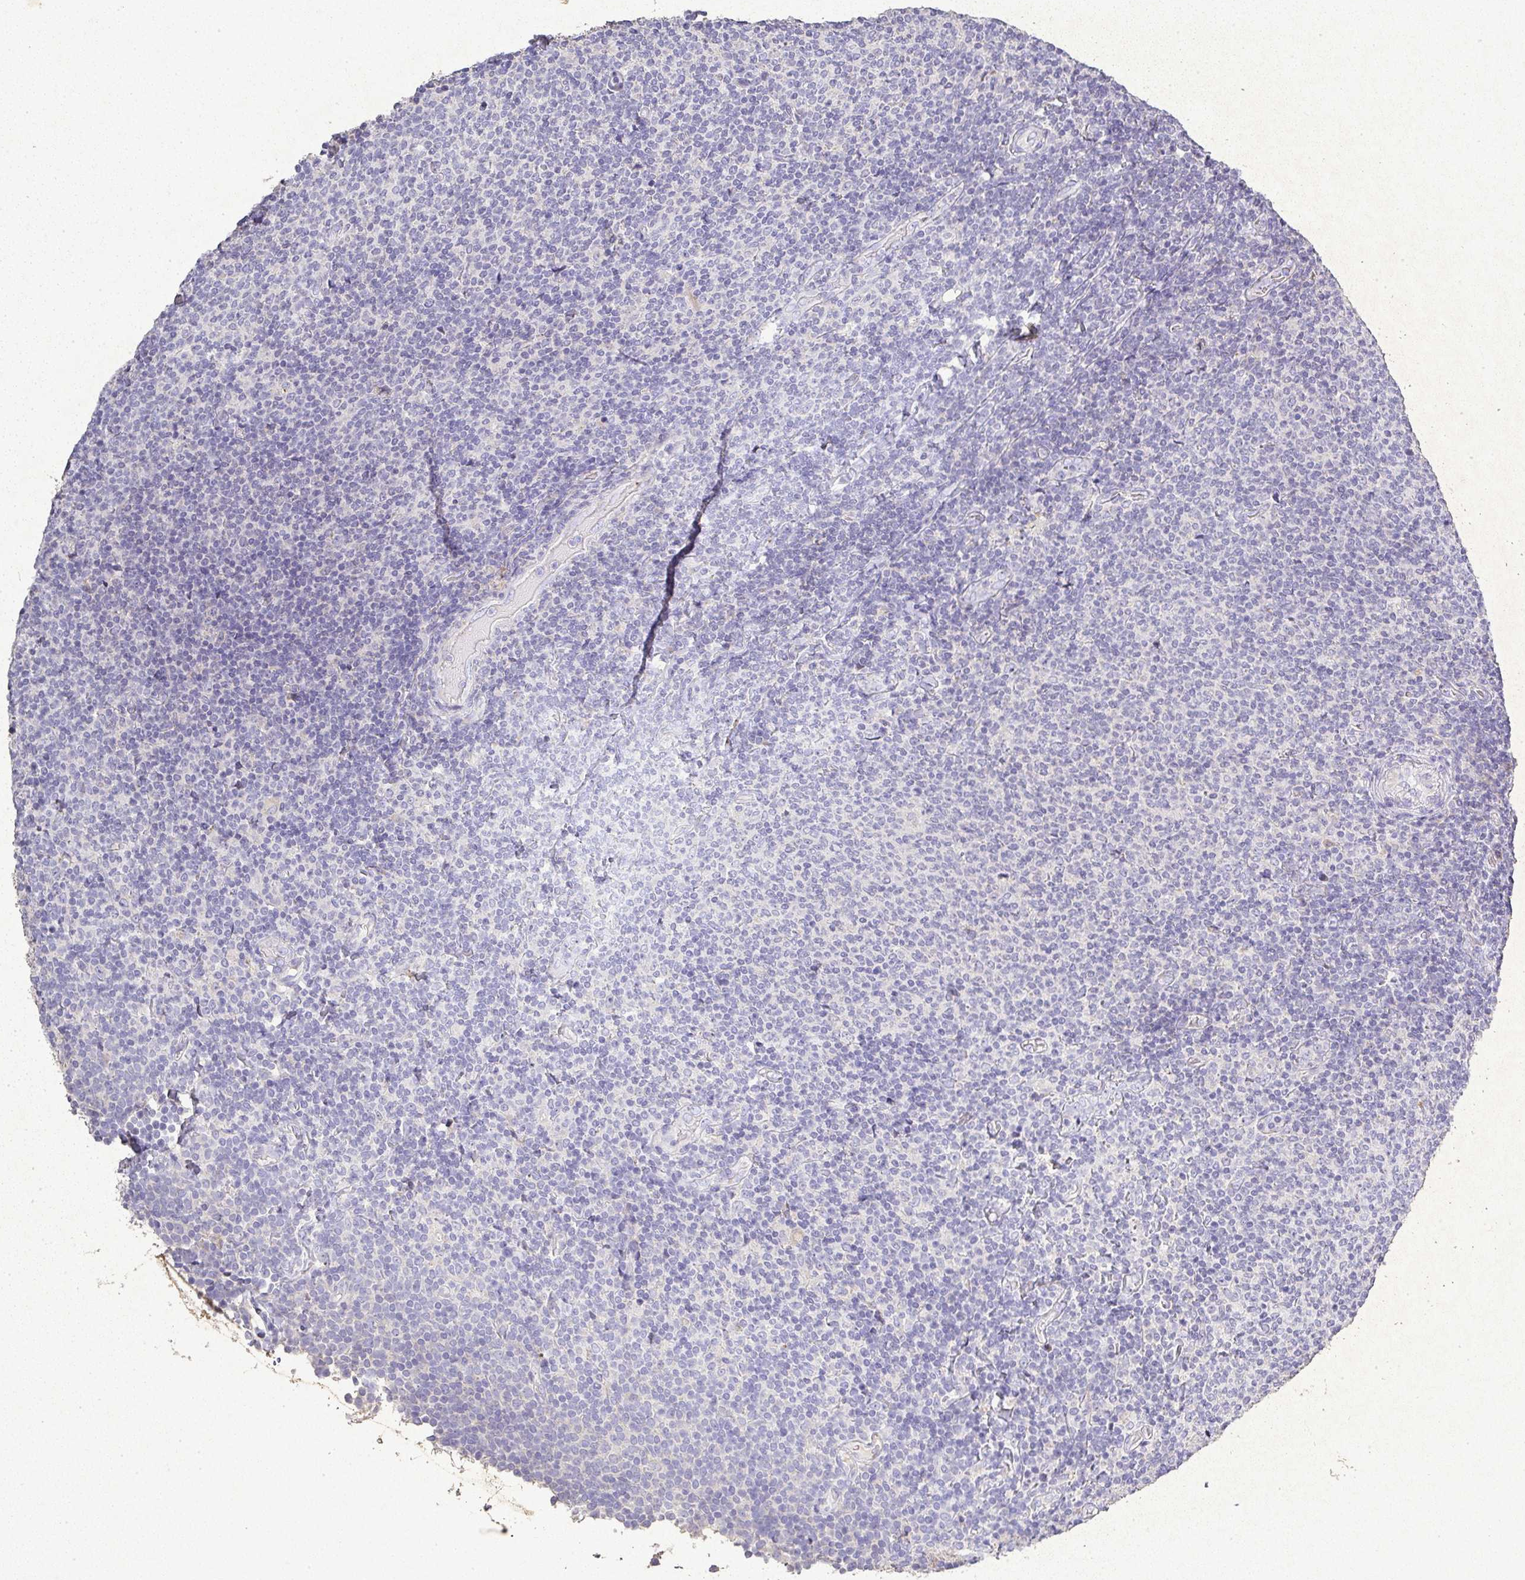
{"staining": {"intensity": "negative", "quantity": "none", "location": "none"}, "tissue": "lymphoma", "cell_type": "Tumor cells", "image_type": "cancer", "snomed": [{"axis": "morphology", "description": "Malignant lymphoma, non-Hodgkin's type, Low grade"}, {"axis": "topography", "description": "Lymph node"}], "caption": "The micrograph displays no staining of tumor cells in malignant lymphoma, non-Hodgkin's type (low-grade).", "gene": "RPS2", "patient": {"sex": "male", "age": 52}}